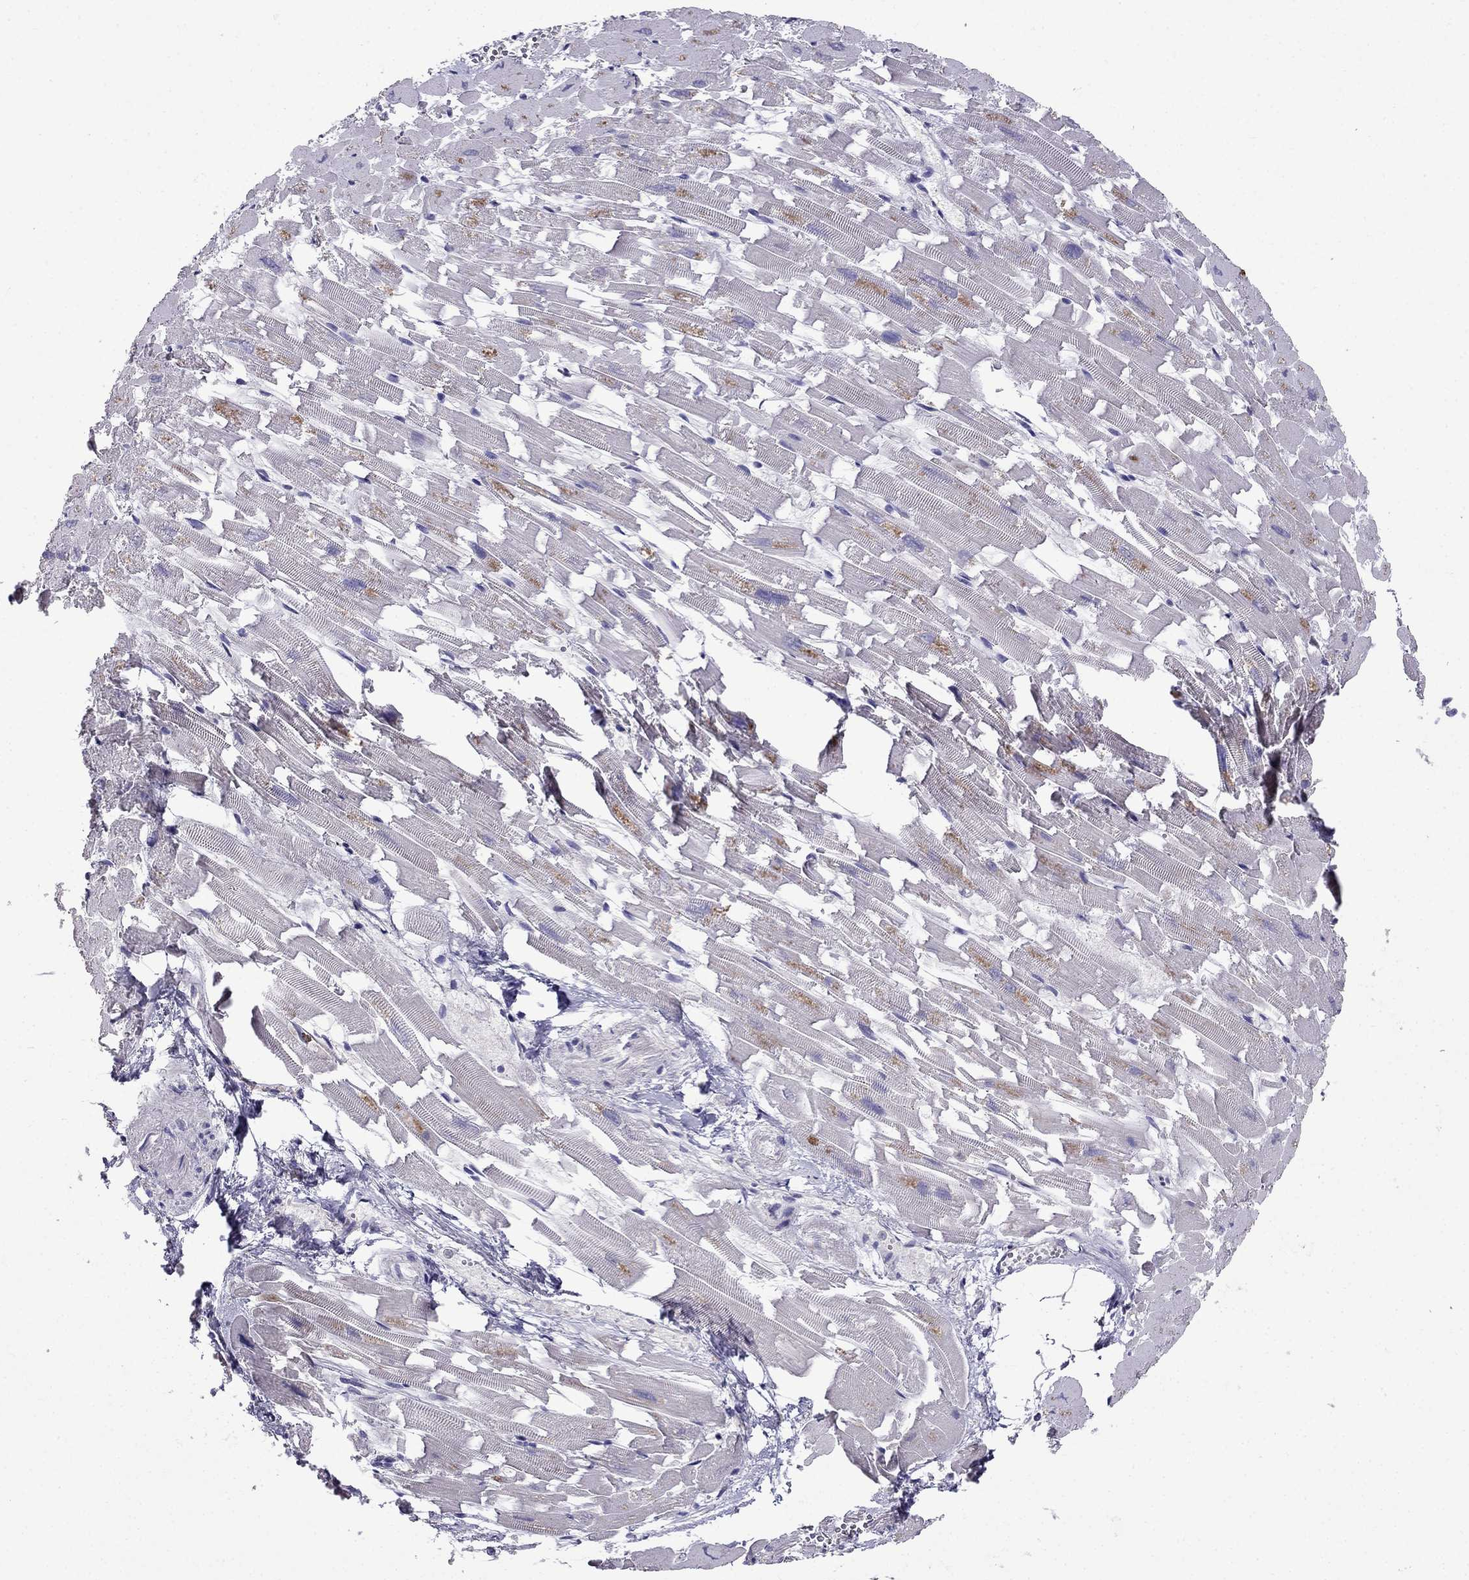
{"staining": {"intensity": "negative", "quantity": "none", "location": "none"}, "tissue": "heart muscle", "cell_type": "Cardiomyocytes", "image_type": "normal", "snomed": [{"axis": "morphology", "description": "Normal tissue, NOS"}, {"axis": "topography", "description": "Heart"}], "caption": "Immunohistochemistry photomicrograph of normal heart muscle: heart muscle stained with DAB (3,3'-diaminobenzidine) demonstrates no significant protein positivity in cardiomyocytes.", "gene": "AQP9", "patient": {"sex": "female", "age": 64}}